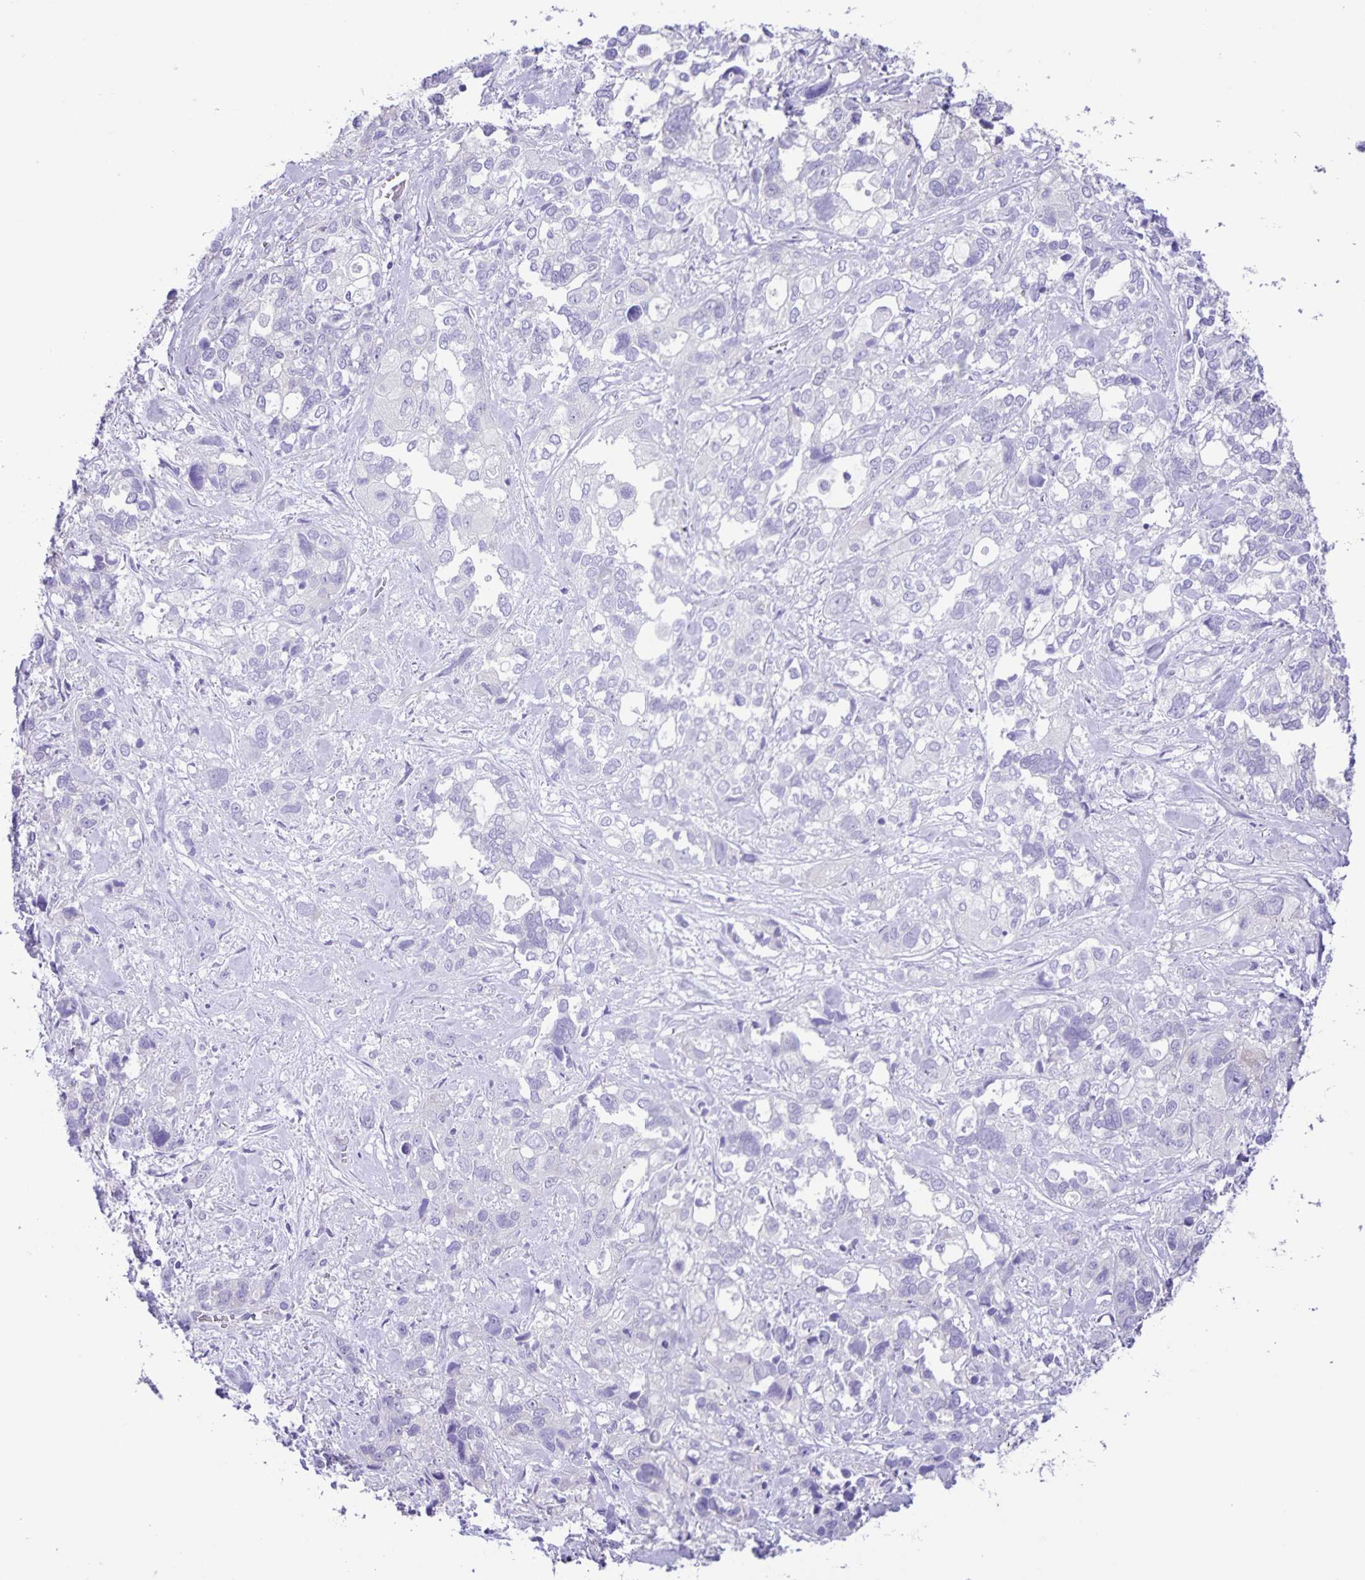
{"staining": {"intensity": "negative", "quantity": "none", "location": "none"}, "tissue": "stomach cancer", "cell_type": "Tumor cells", "image_type": "cancer", "snomed": [{"axis": "morphology", "description": "Adenocarcinoma, NOS"}, {"axis": "topography", "description": "Stomach, upper"}], "caption": "Protein analysis of stomach cancer (adenocarcinoma) displays no significant positivity in tumor cells.", "gene": "CAPSL", "patient": {"sex": "female", "age": 81}}